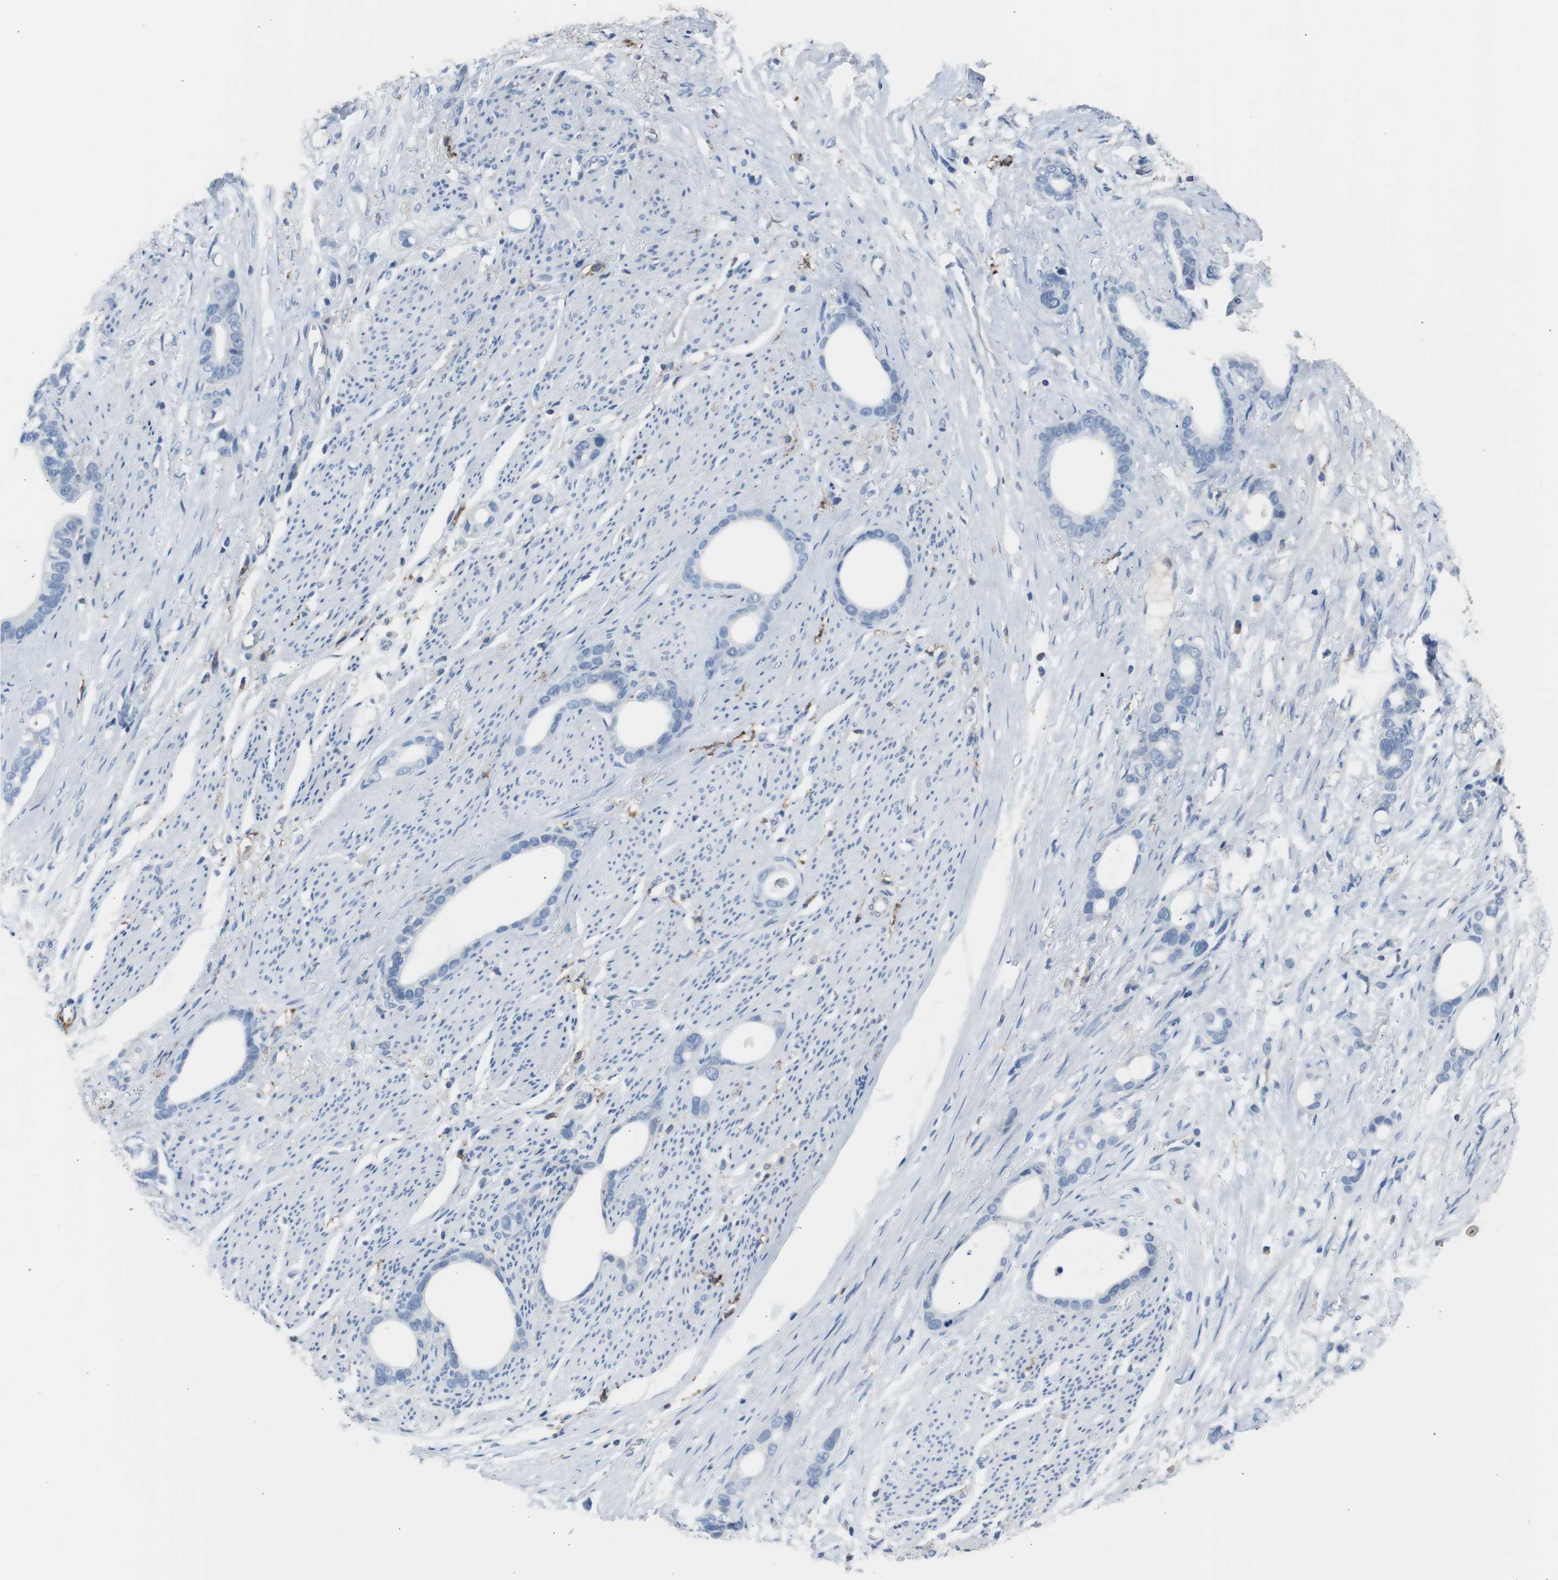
{"staining": {"intensity": "negative", "quantity": "none", "location": "none"}, "tissue": "stomach cancer", "cell_type": "Tumor cells", "image_type": "cancer", "snomed": [{"axis": "morphology", "description": "Adenocarcinoma, NOS"}, {"axis": "topography", "description": "Stomach"}], "caption": "Image shows no protein expression in tumor cells of stomach cancer (adenocarcinoma) tissue.", "gene": "FCGR2B", "patient": {"sex": "female", "age": 75}}